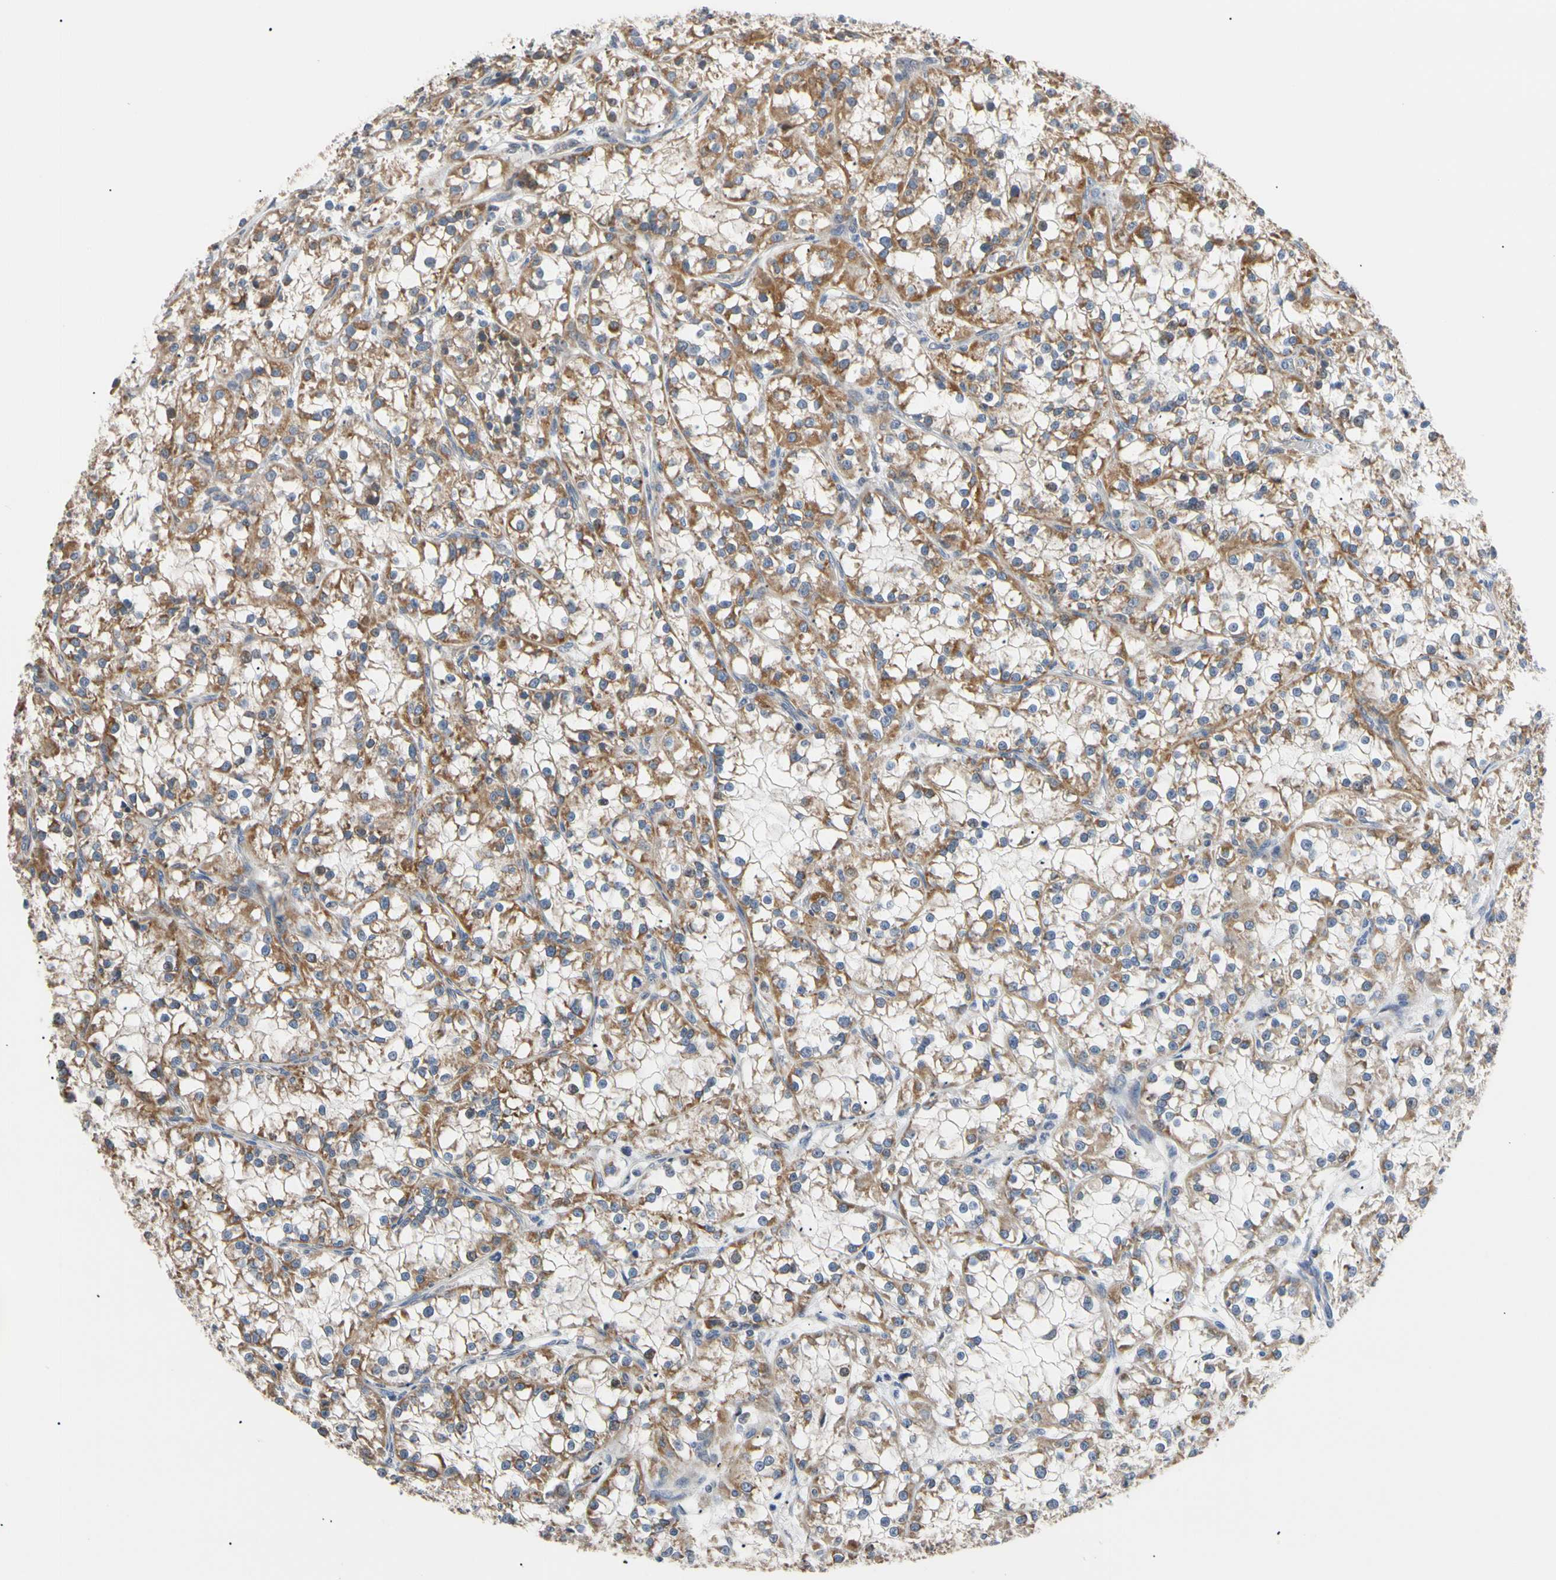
{"staining": {"intensity": "moderate", "quantity": ">75%", "location": "cytoplasmic/membranous"}, "tissue": "renal cancer", "cell_type": "Tumor cells", "image_type": "cancer", "snomed": [{"axis": "morphology", "description": "Adenocarcinoma, NOS"}, {"axis": "topography", "description": "Kidney"}], "caption": "An image of renal cancer stained for a protein reveals moderate cytoplasmic/membranous brown staining in tumor cells.", "gene": "PLGRKT", "patient": {"sex": "female", "age": 52}}